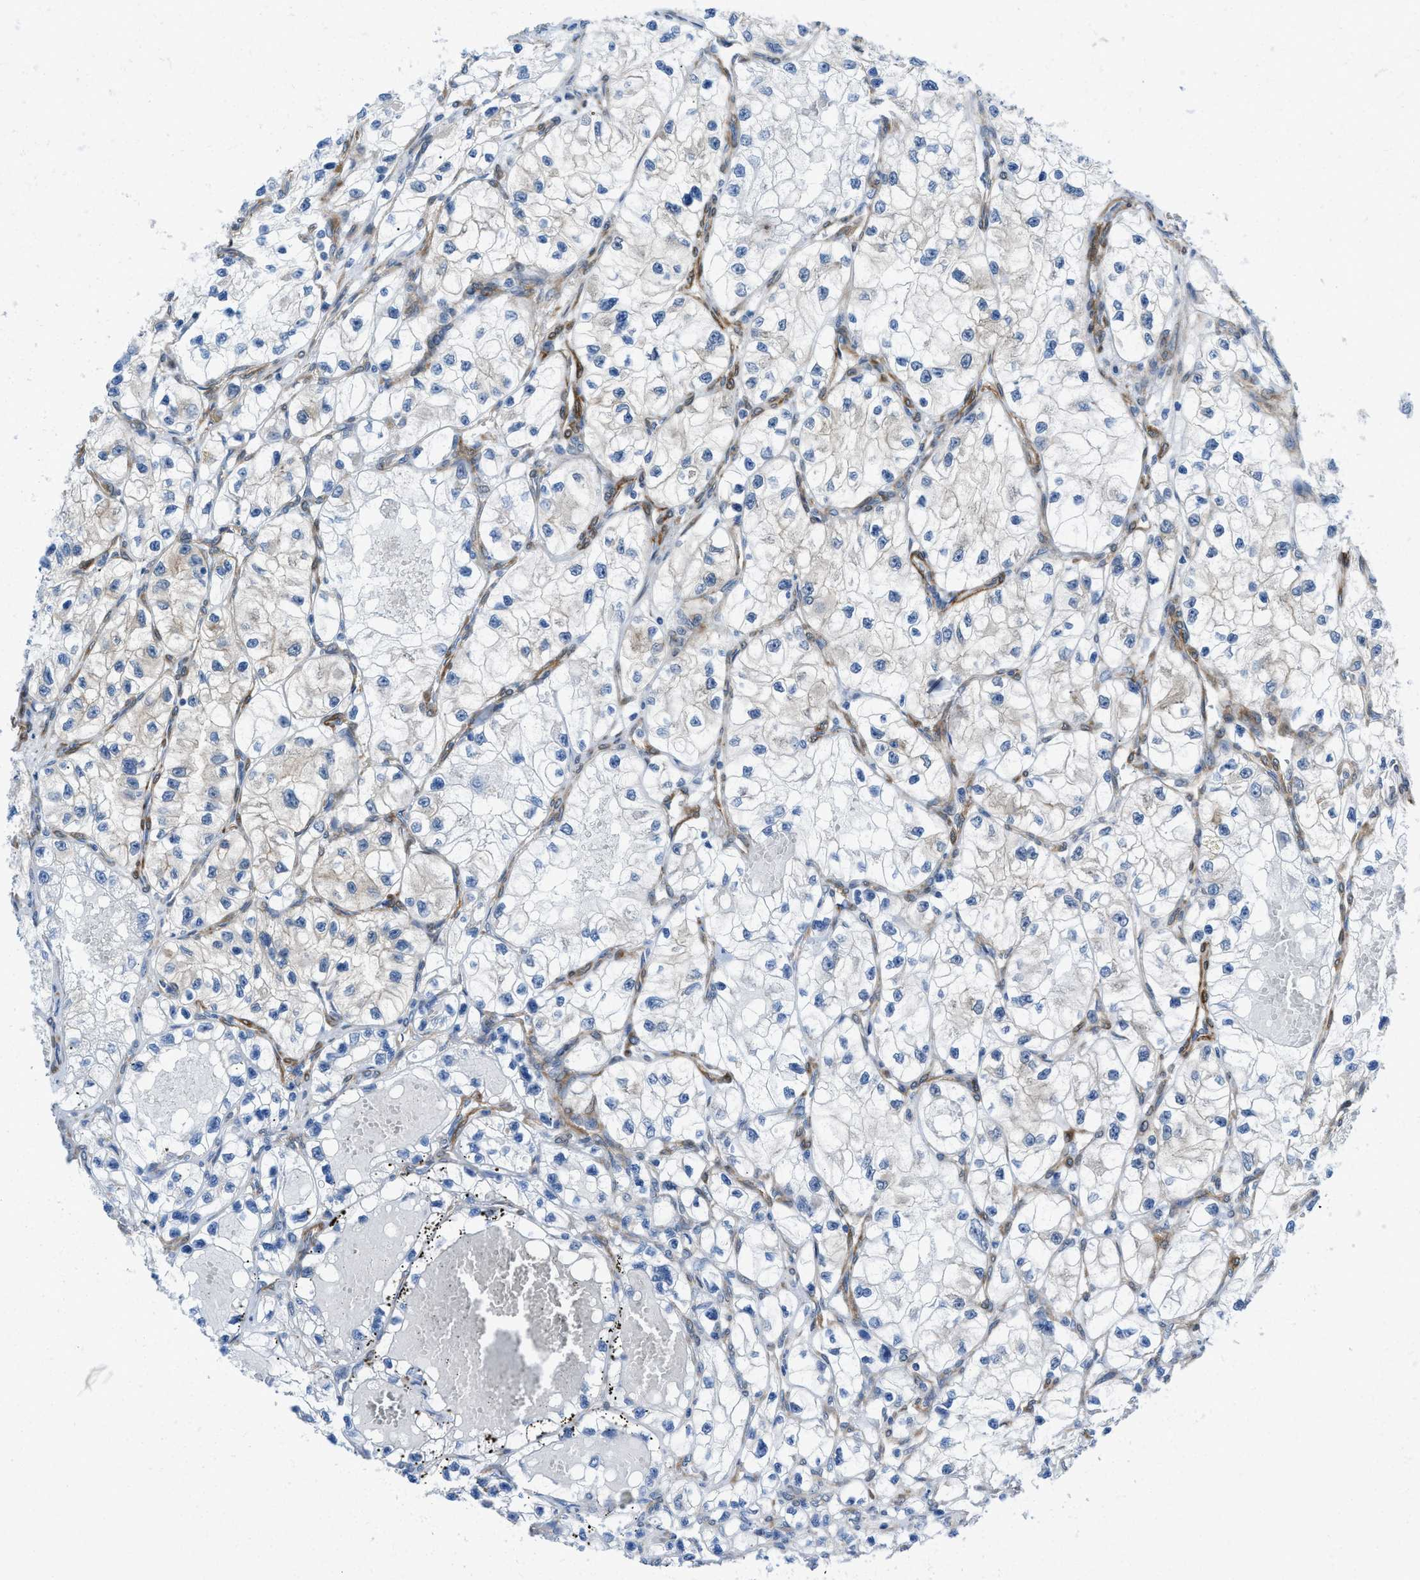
{"staining": {"intensity": "negative", "quantity": "none", "location": "none"}, "tissue": "renal cancer", "cell_type": "Tumor cells", "image_type": "cancer", "snomed": [{"axis": "morphology", "description": "Adenocarcinoma, NOS"}, {"axis": "topography", "description": "Kidney"}], "caption": "Immunohistochemistry (IHC) photomicrograph of renal cancer stained for a protein (brown), which shows no staining in tumor cells.", "gene": "PDLIM5", "patient": {"sex": "female", "age": 57}}